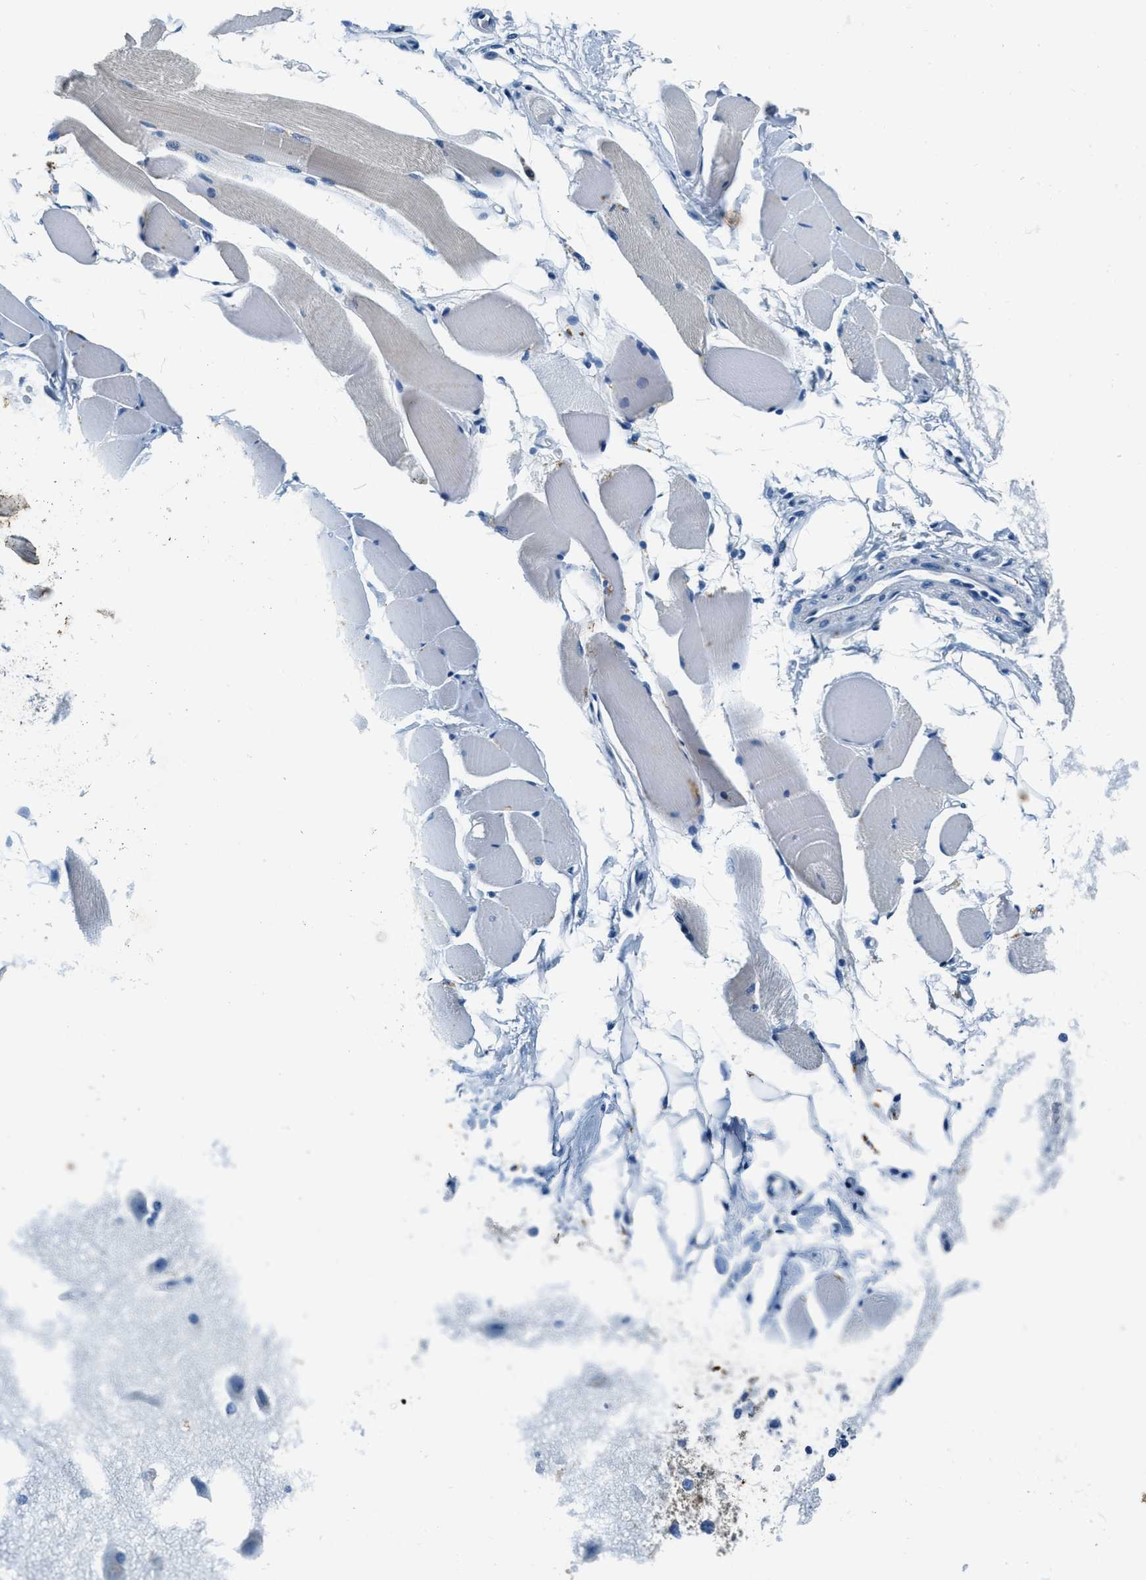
{"staining": {"intensity": "negative", "quantity": "none", "location": "none"}, "tissue": "skeletal muscle", "cell_type": "Myocytes", "image_type": "normal", "snomed": [{"axis": "morphology", "description": "Normal tissue, NOS"}, {"axis": "topography", "description": "Skeletal muscle"}, {"axis": "topography", "description": "Peripheral nerve tissue"}], "caption": "IHC of normal human skeletal muscle demonstrates no positivity in myocytes. (Brightfield microscopy of DAB (3,3'-diaminobenzidine) immunohistochemistry (IHC) at high magnification).", "gene": "UBAC2", "patient": {"sex": "female", "age": 84}}